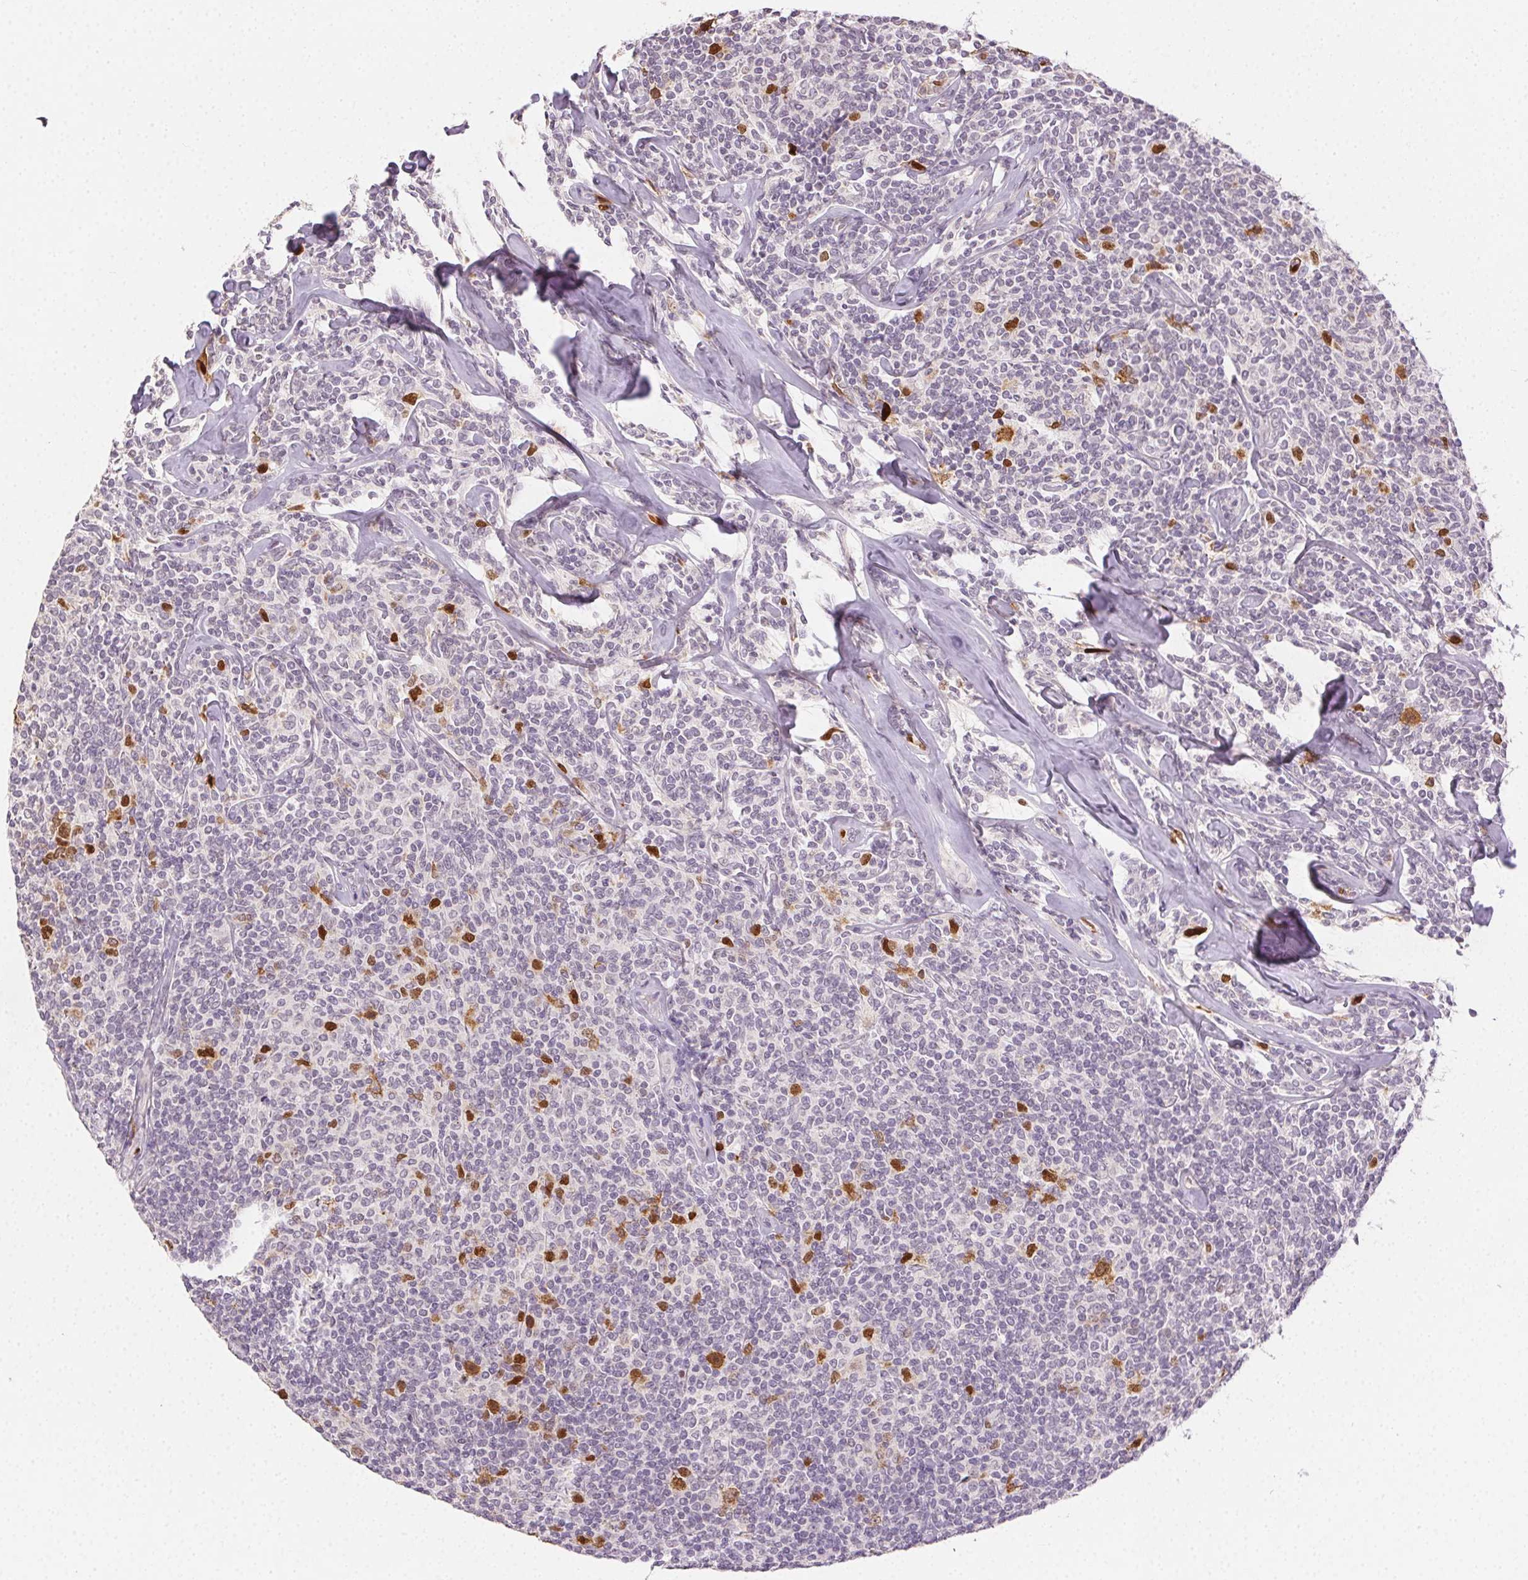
{"staining": {"intensity": "moderate", "quantity": "<25%", "location": "nuclear"}, "tissue": "lymphoma", "cell_type": "Tumor cells", "image_type": "cancer", "snomed": [{"axis": "morphology", "description": "Malignant lymphoma, non-Hodgkin's type, Low grade"}, {"axis": "topography", "description": "Lymph node"}], "caption": "An immunohistochemistry (IHC) photomicrograph of neoplastic tissue is shown. Protein staining in brown shows moderate nuclear positivity in lymphoma within tumor cells. The staining is performed using DAB brown chromogen to label protein expression. The nuclei are counter-stained blue using hematoxylin.", "gene": "ANLN", "patient": {"sex": "female", "age": 56}}